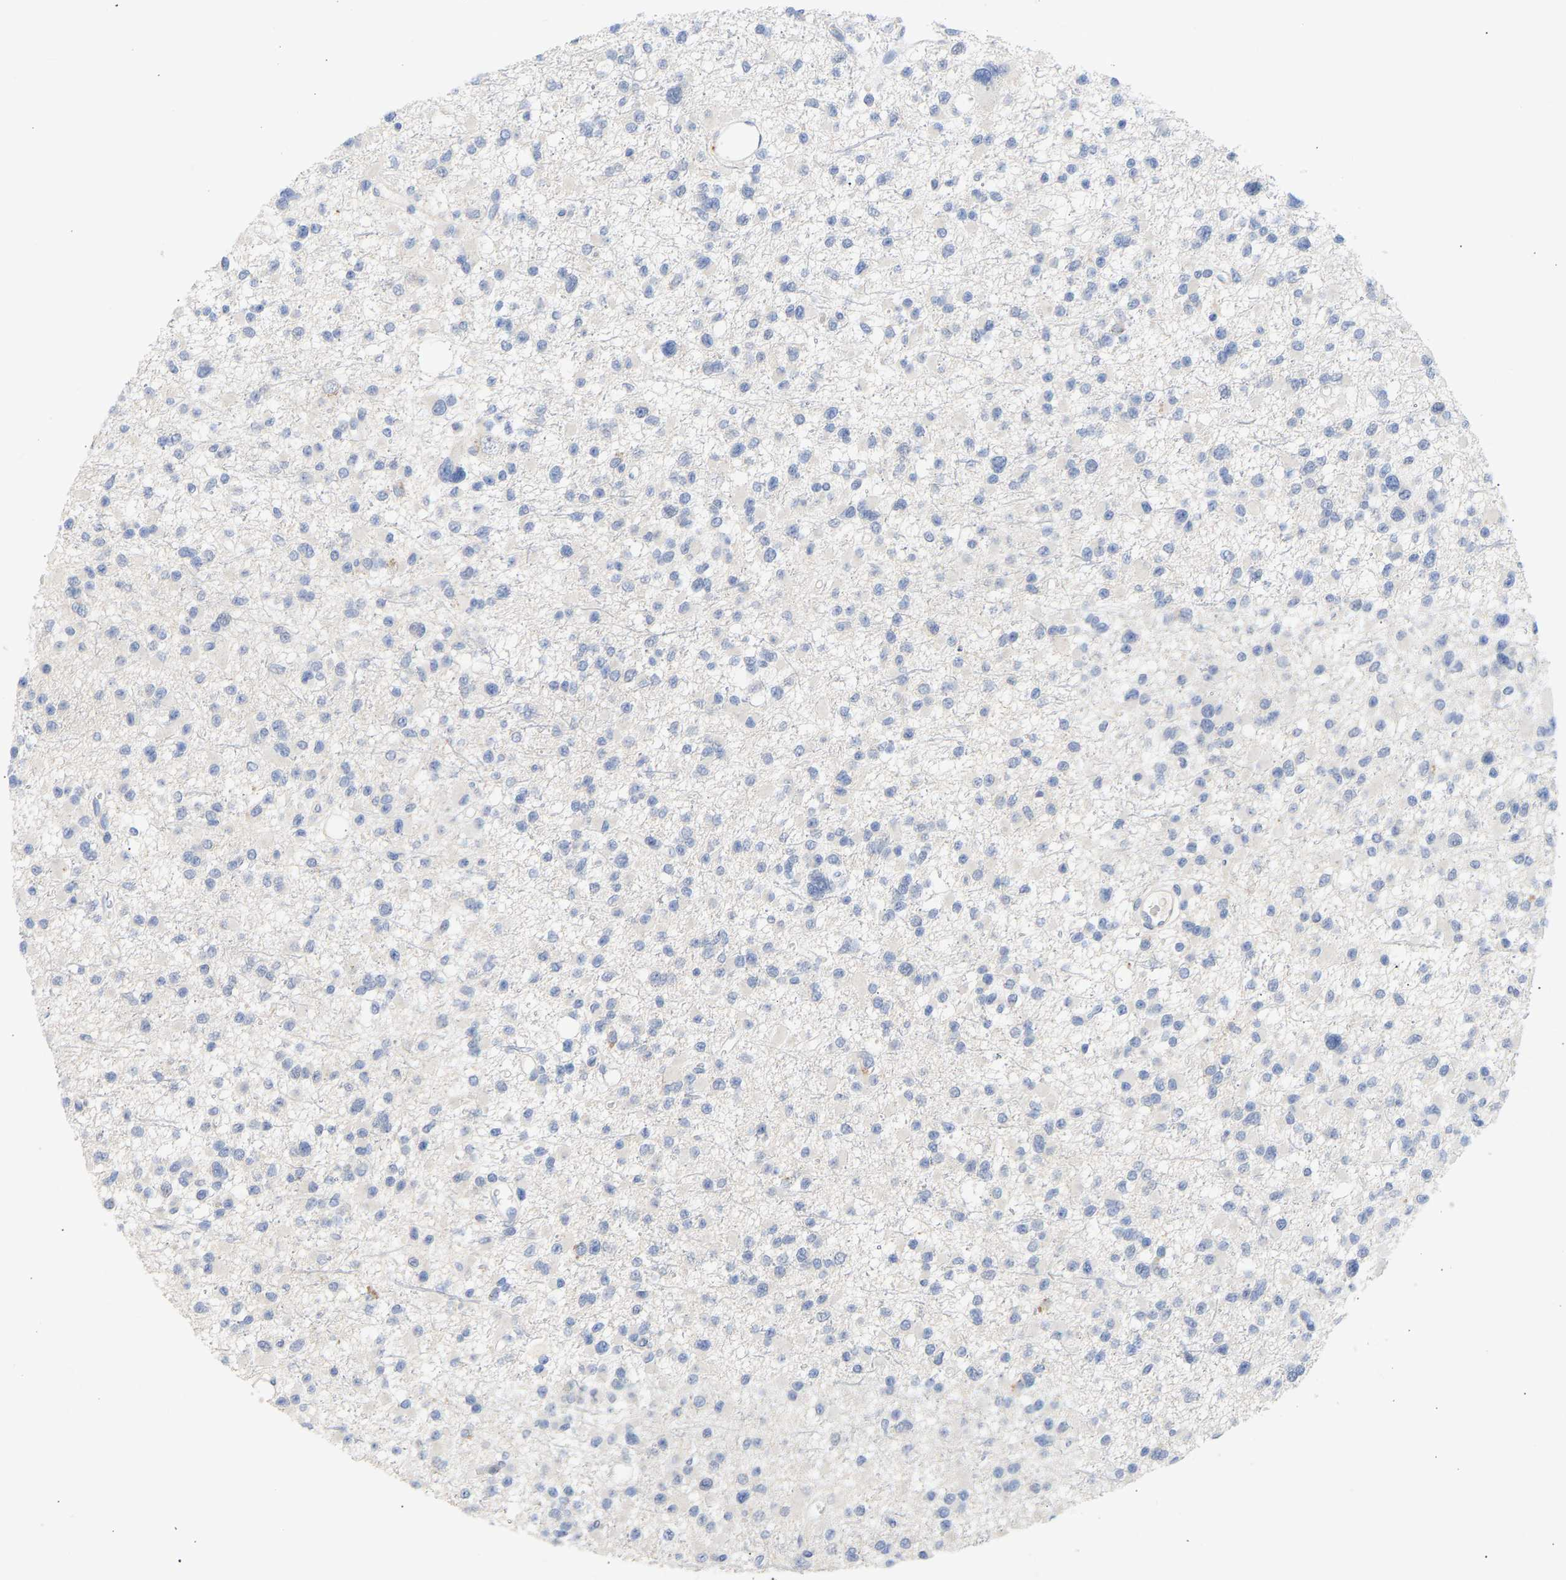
{"staining": {"intensity": "negative", "quantity": "none", "location": "none"}, "tissue": "glioma", "cell_type": "Tumor cells", "image_type": "cancer", "snomed": [{"axis": "morphology", "description": "Glioma, malignant, Low grade"}, {"axis": "topography", "description": "Brain"}], "caption": "Tumor cells show no significant protein staining in glioma.", "gene": "SELENOM", "patient": {"sex": "female", "age": 22}}